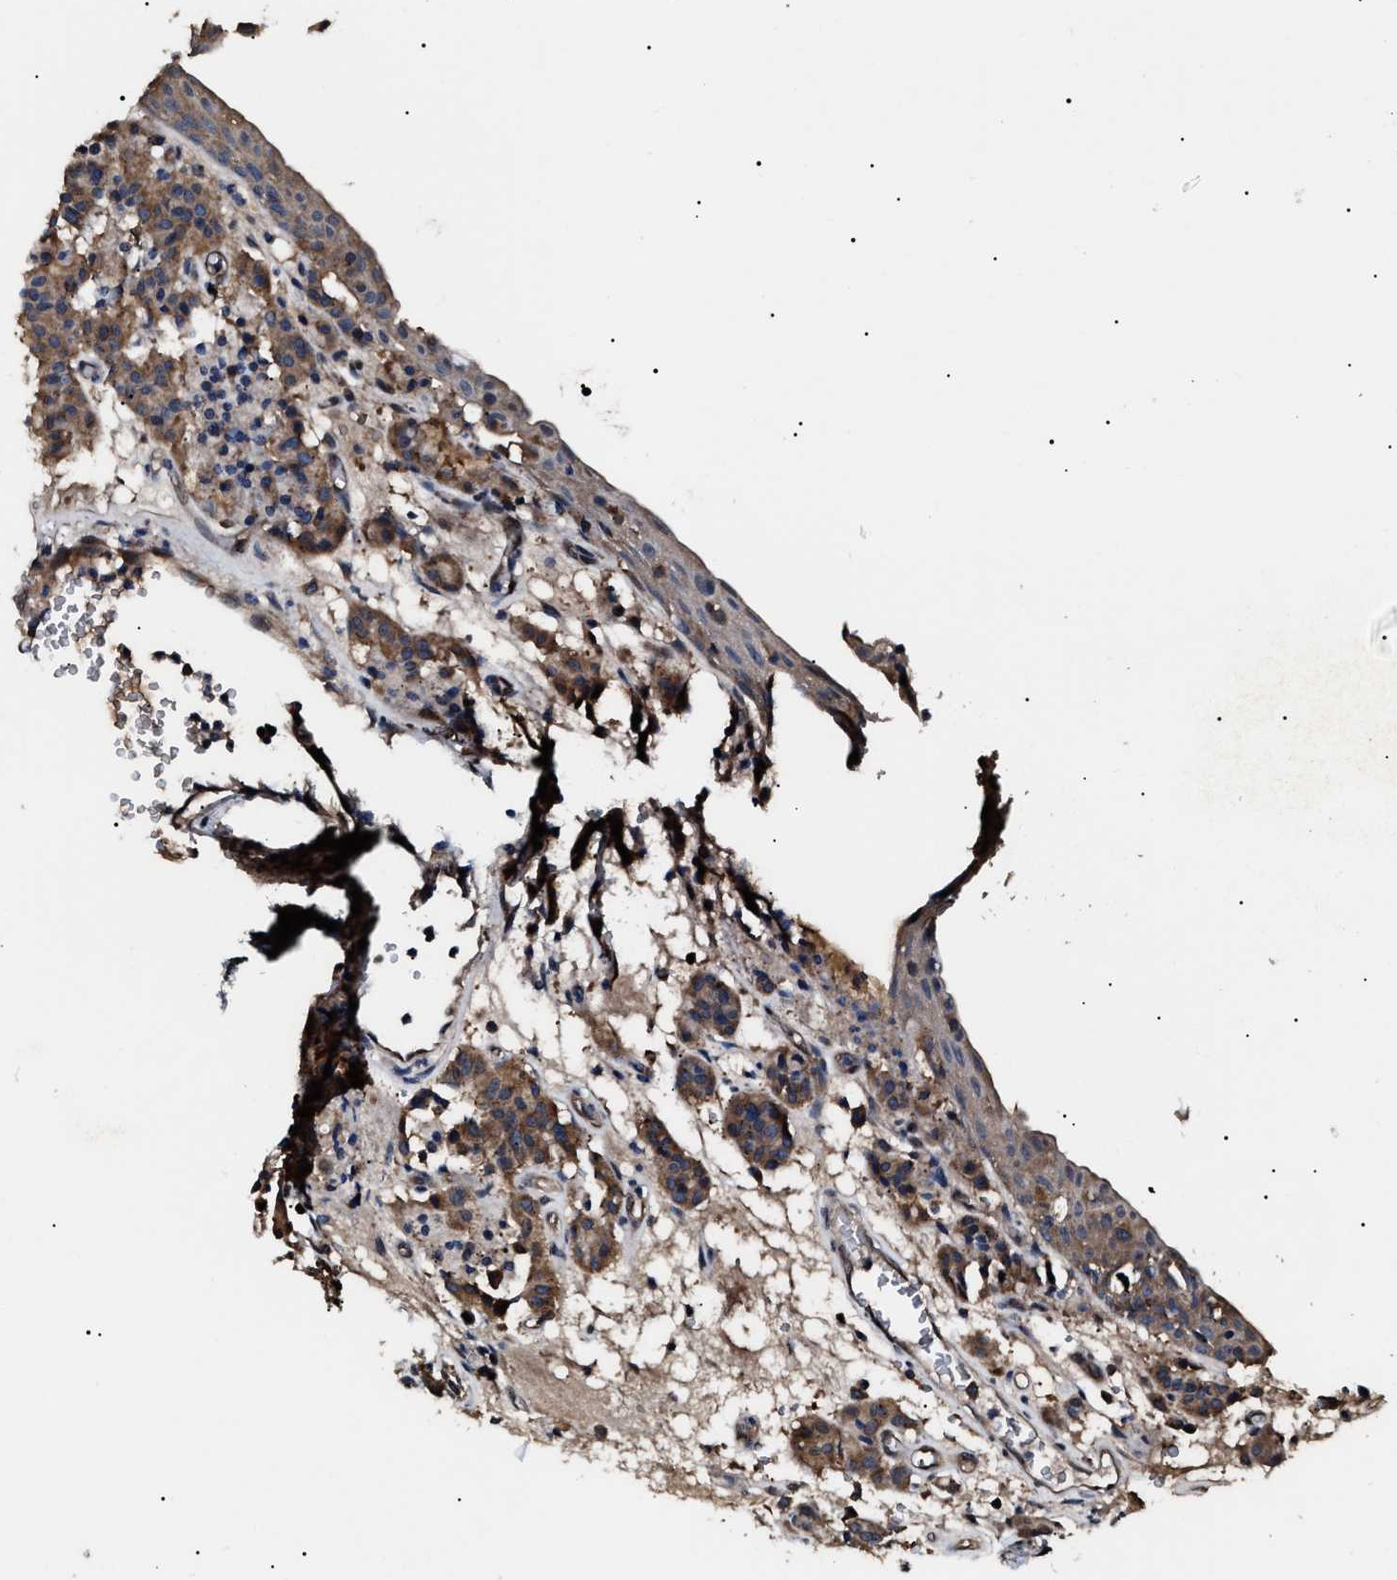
{"staining": {"intensity": "moderate", "quantity": ">75%", "location": "cytoplasmic/membranous"}, "tissue": "carcinoid", "cell_type": "Tumor cells", "image_type": "cancer", "snomed": [{"axis": "morphology", "description": "Carcinoid, malignant, NOS"}, {"axis": "topography", "description": "Lung"}], "caption": "This is an image of IHC staining of carcinoid (malignant), which shows moderate positivity in the cytoplasmic/membranous of tumor cells.", "gene": "CCT8", "patient": {"sex": "male", "age": 30}}